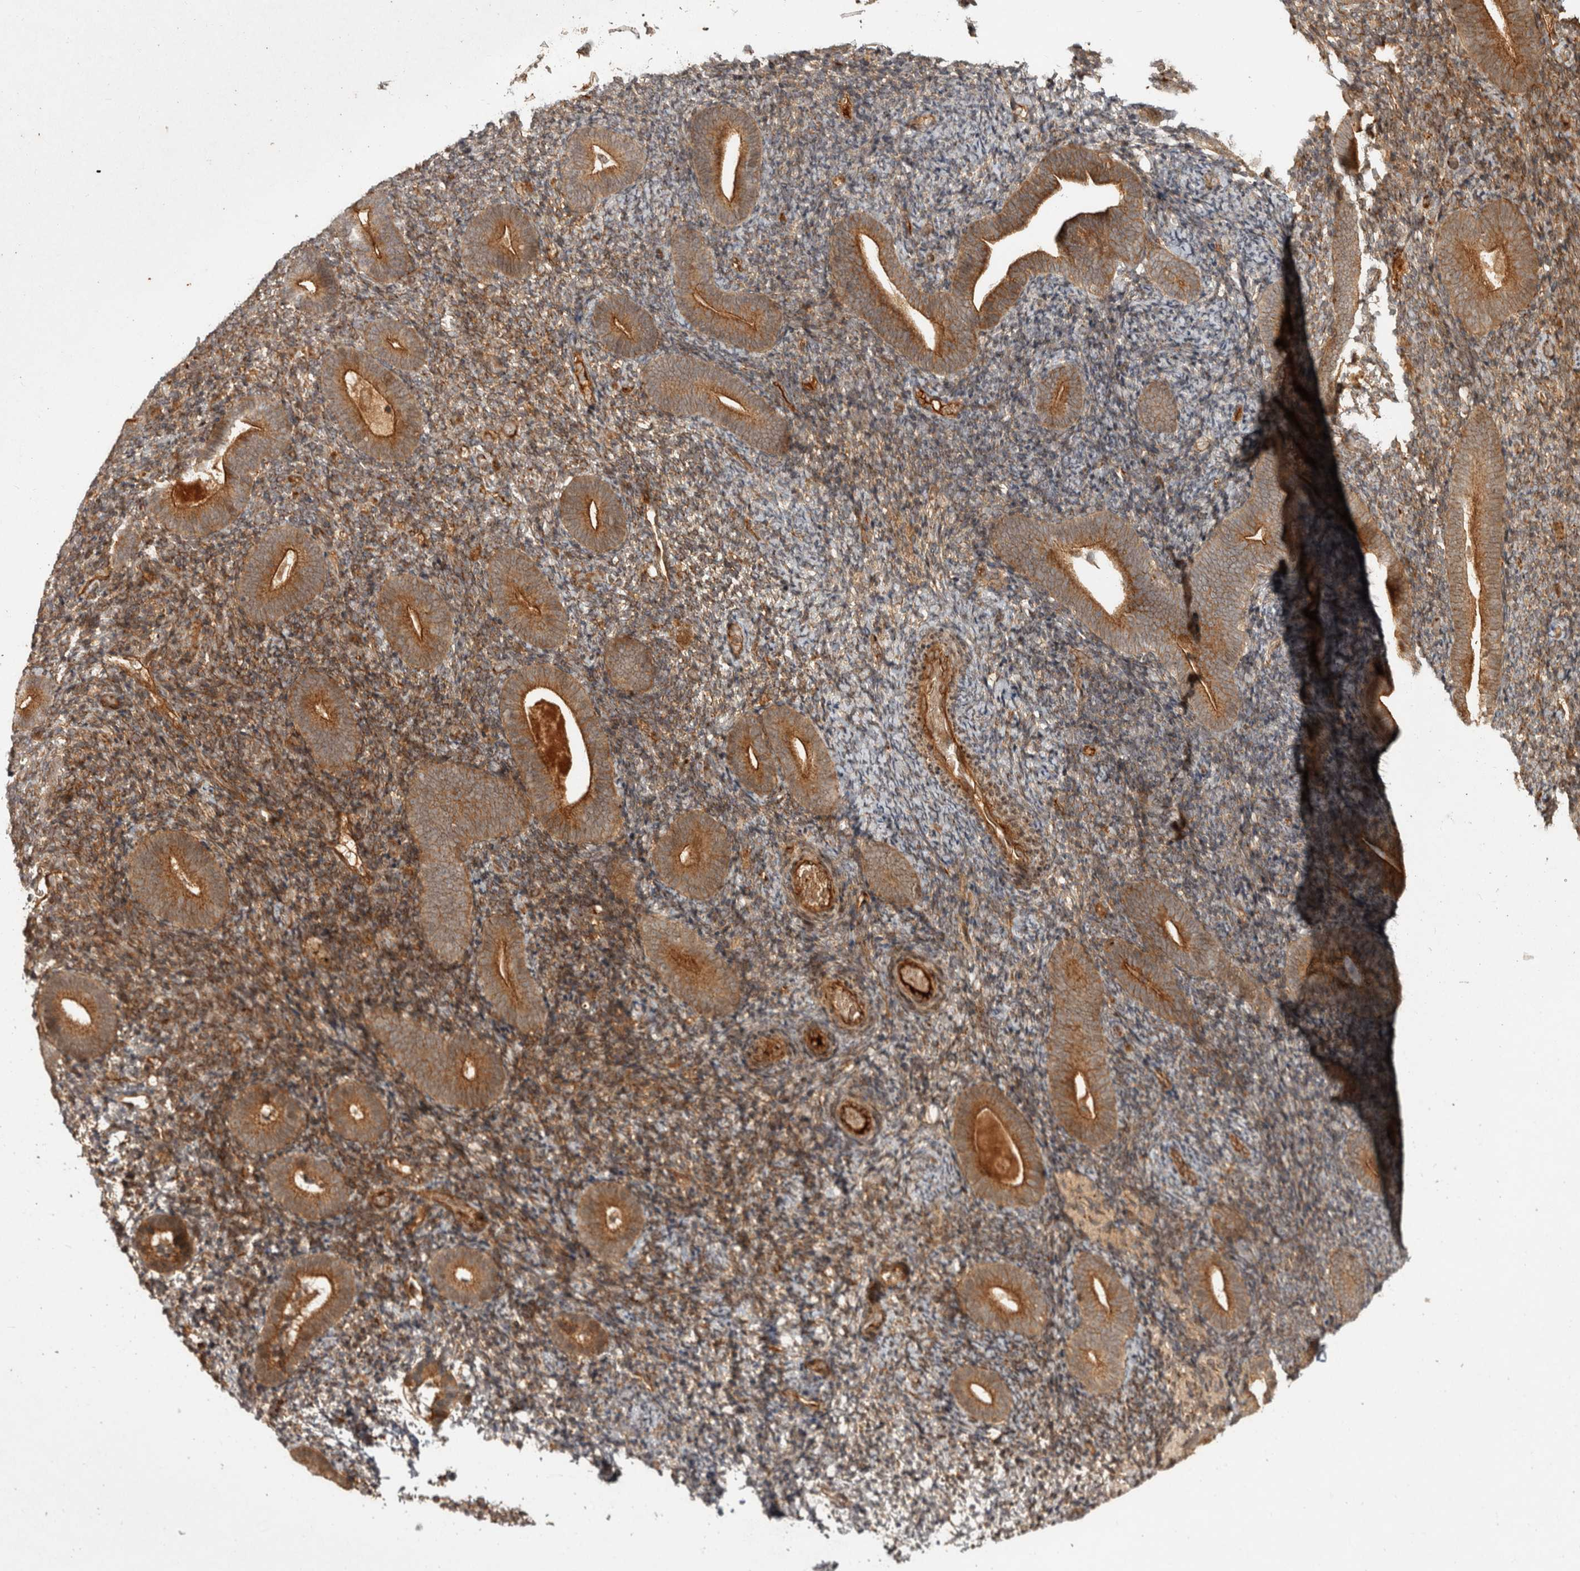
{"staining": {"intensity": "moderate", "quantity": "25%-75%", "location": "cytoplasmic/membranous"}, "tissue": "endometrium", "cell_type": "Cells in endometrial stroma", "image_type": "normal", "snomed": [{"axis": "morphology", "description": "Normal tissue, NOS"}, {"axis": "topography", "description": "Endometrium"}], "caption": "Normal endometrium was stained to show a protein in brown. There is medium levels of moderate cytoplasmic/membranous expression in approximately 25%-75% of cells in endometrial stroma. (DAB (3,3'-diaminobenzidine) IHC, brown staining for protein, blue staining for nuclei).", "gene": "CAMSAP2", "patient": {"sex": "female", "age": 51}}